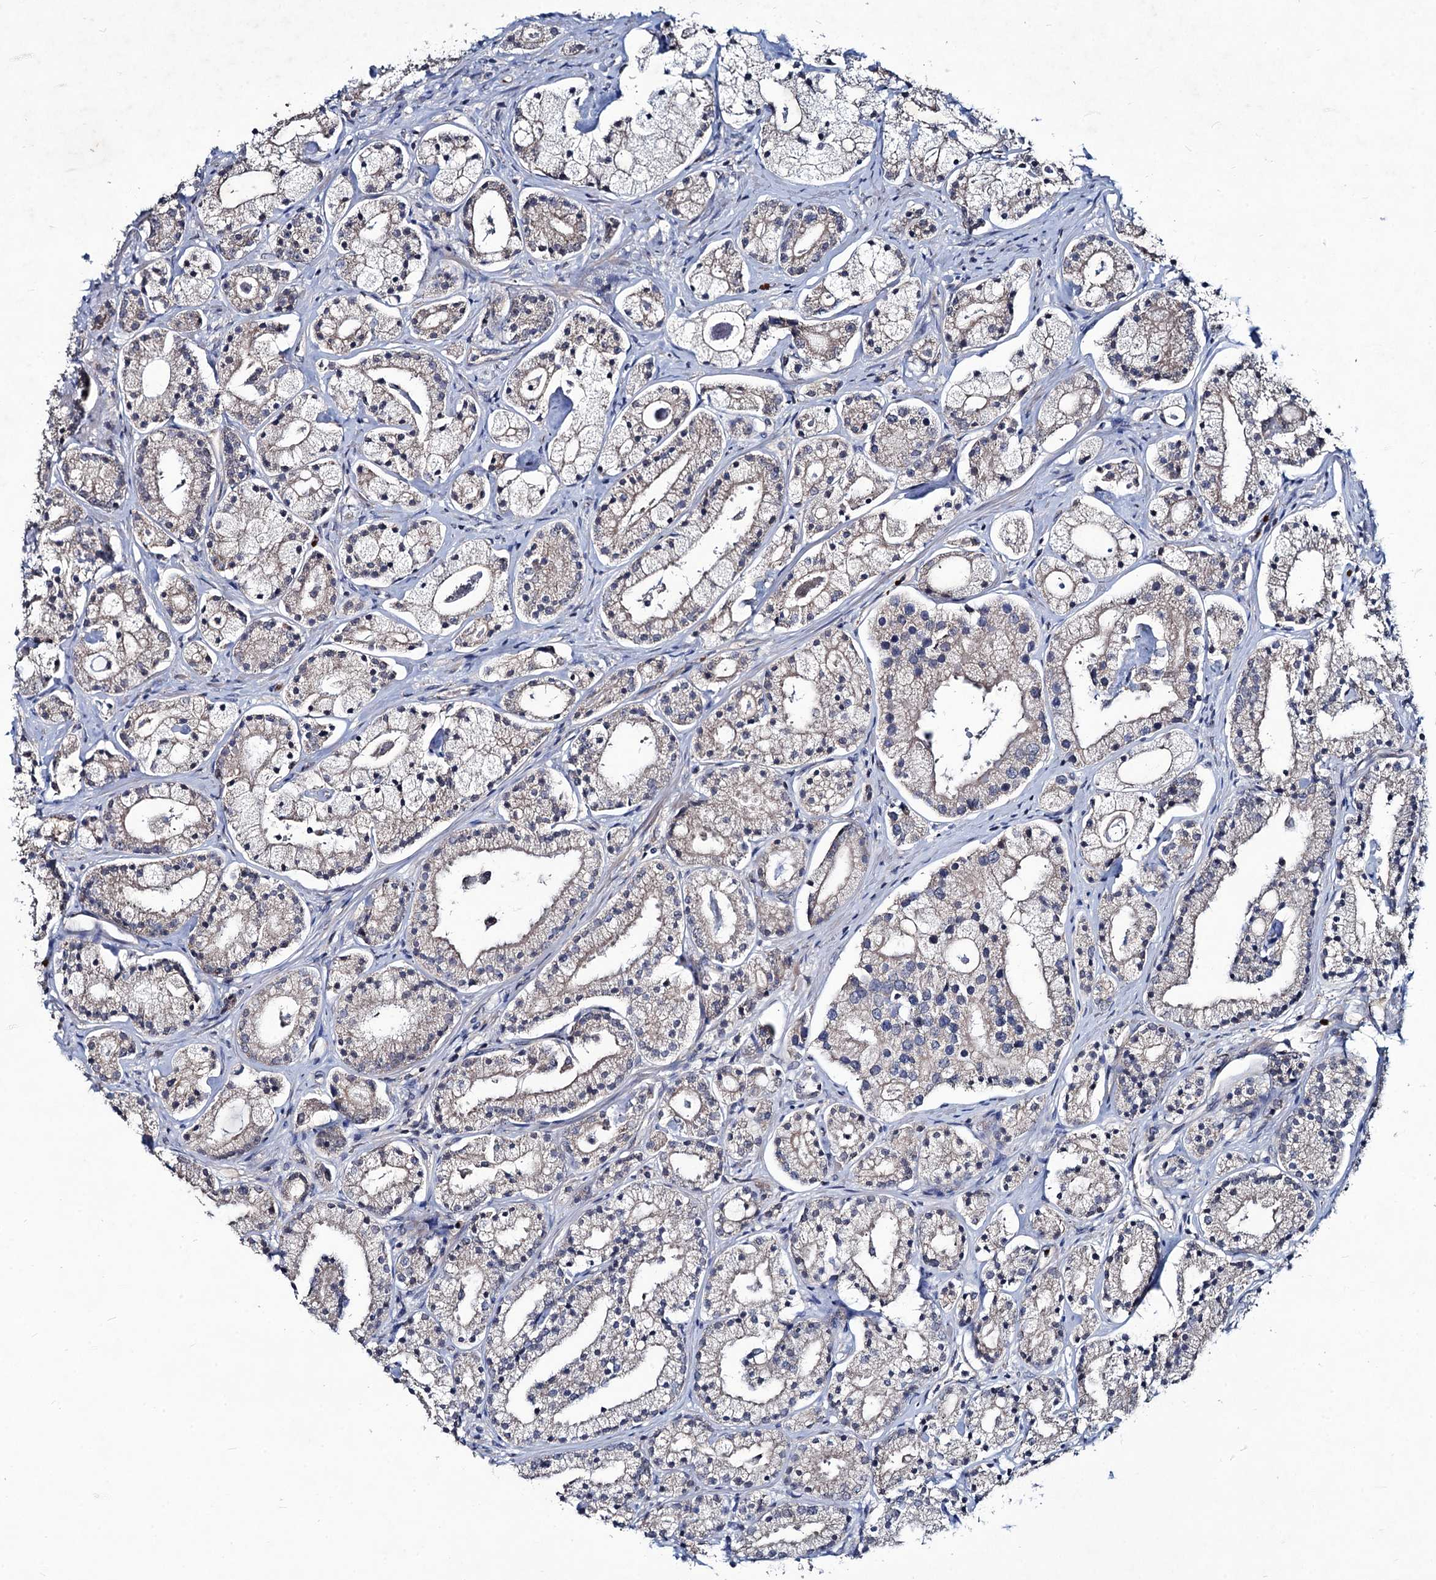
{"staining": {"intensity": "negative", "quantity": "none", "location": "none"}, "tissue": "prostate cancer", "cell_type": "Tumor cells", "image_type": "cancer", "snomed": [{"axis": "morphology", "description": "Adenocarcinoma, High grade"}, {"axis": "topography", "description": "Prostate"}], "caption": "DAB immunohistochemical staining of human prostate cancer shows no significant staining in tumor cells.", "gene": "RNF6", "patient": {"sex": "male", "age": 69}}